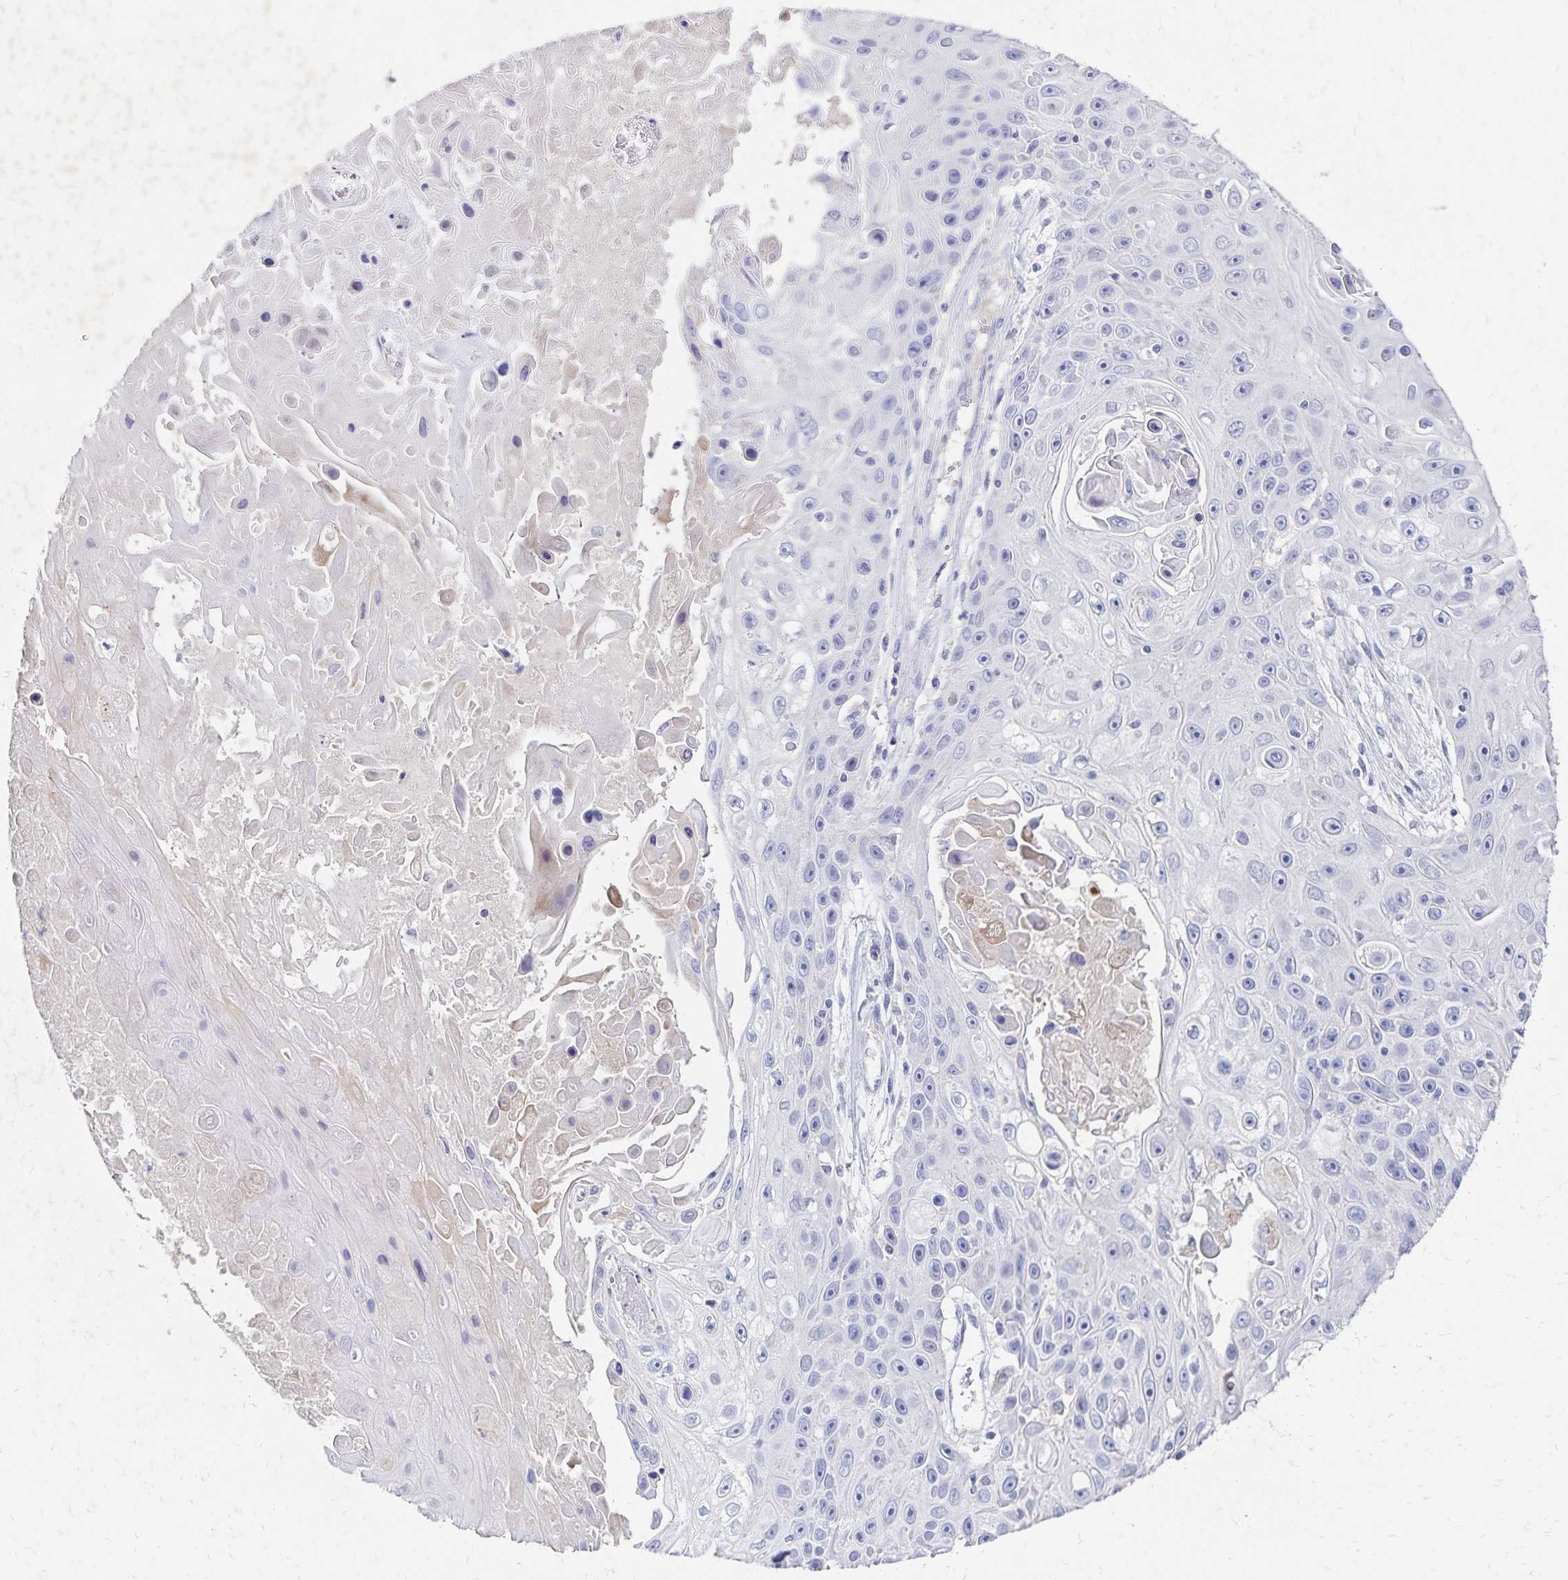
{"staining": {"intensity": "negative", "quantity": "none", "location": "none"}, "tissue": "skin cancer", "cell_type": "Tumor cells", "image_type": "cancer", "snomed": [{"axis": "morphology", "description": "Squamous cell carcinoma, NOS"}, {"axis": "topography", "description": "Skin"}], "caption": "Immunohistochemical staining of human squamous cell carcinoma (skin) shows no significant staining in tumor cells.", "gene": "PAX5", "patient": {"sex": "male", "age": 82}}